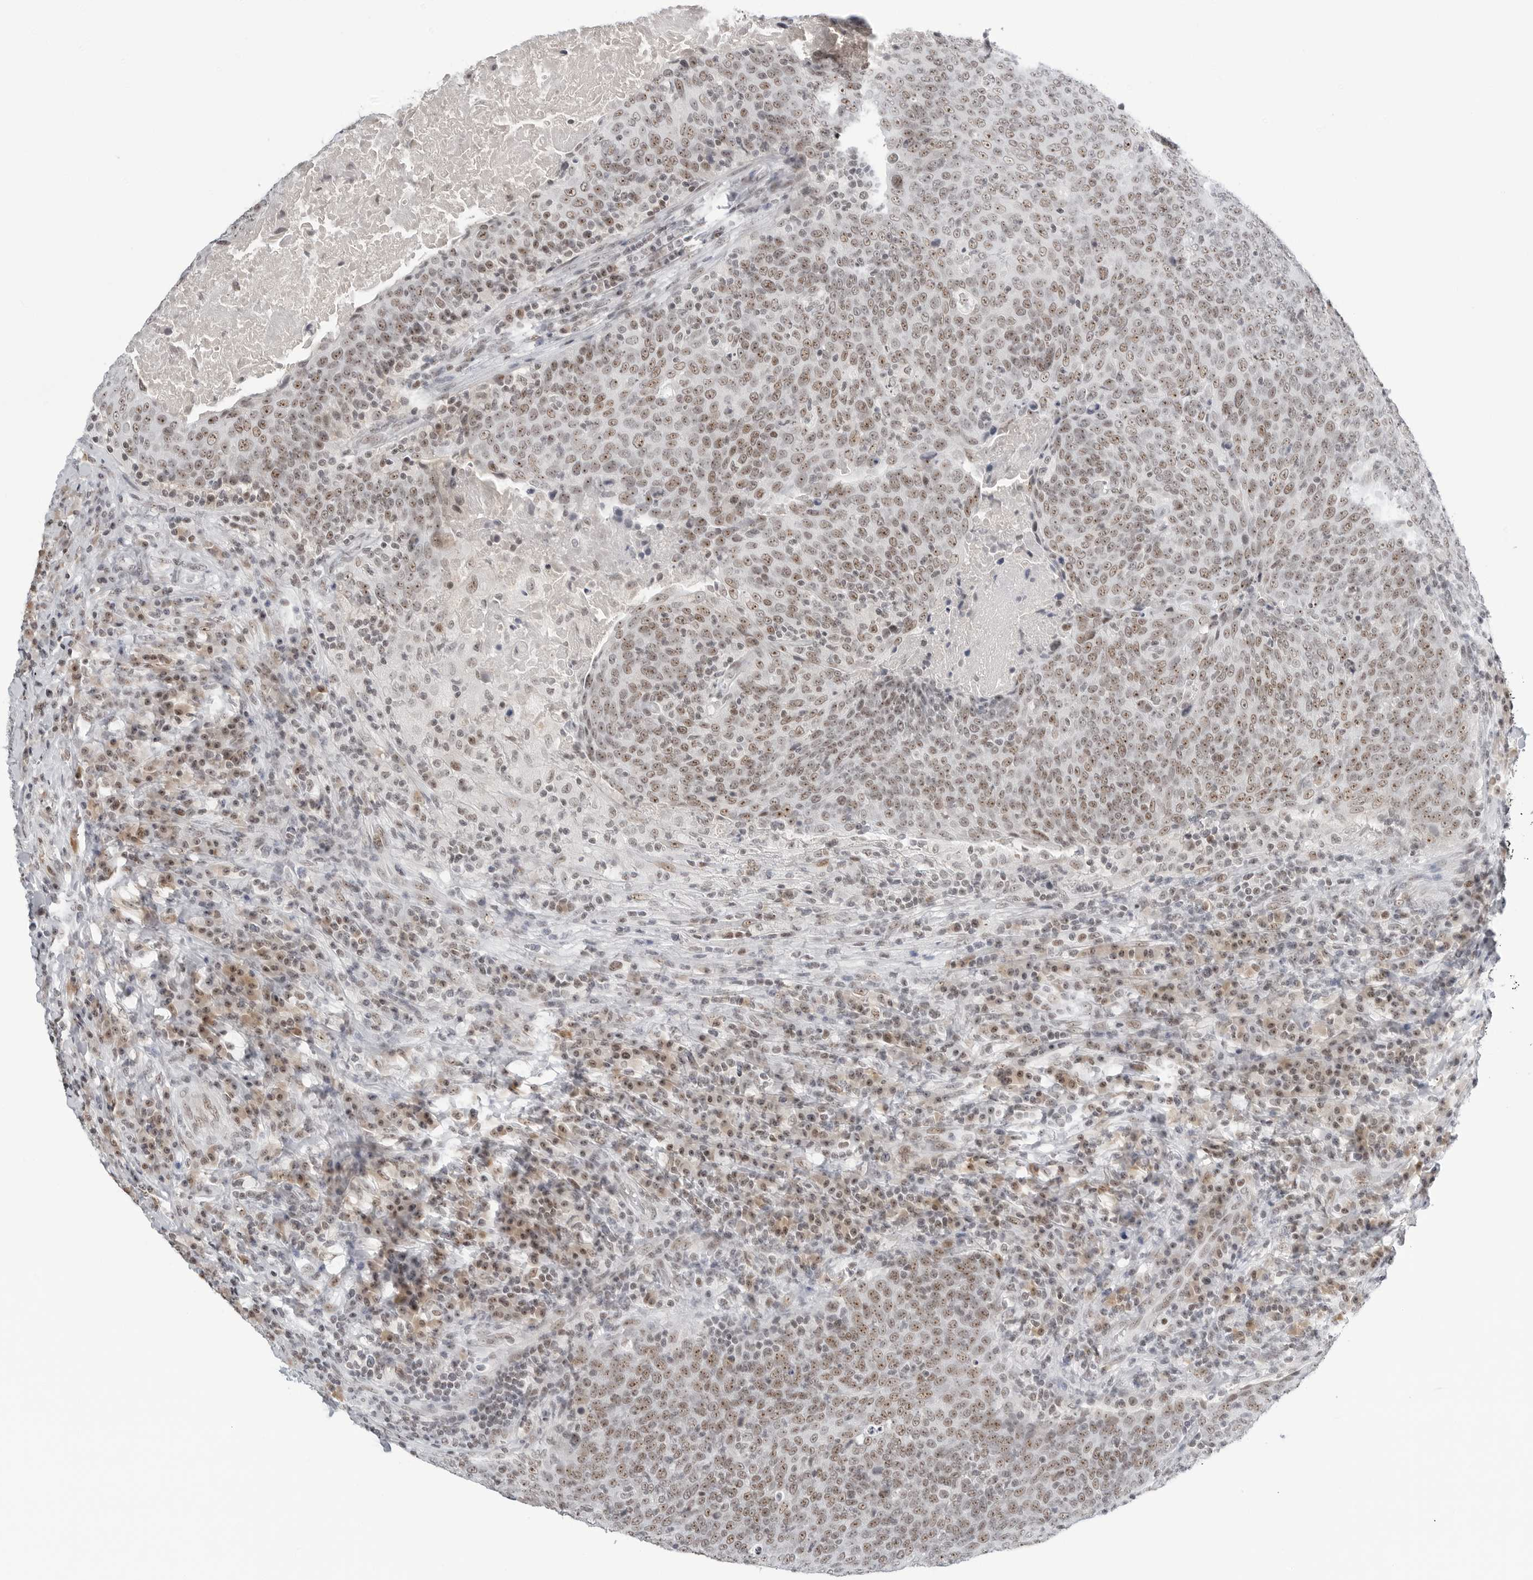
{"staining": {"intensity": "moderate", "quantity": ">75%", "location": "nuclear"}, "tissue": "head and neck cancer", "cell_type": "Tumor cells", "image_type": "cancer", "snomed": [{"axis": "morphology", "description": "Squamous cell carcinoma, NOS"}, {"axis": "morphology", "description": "Squamous cell carcinoma, metastatic, NOS"}, {"axis": "topography", "description": "Lymph node"}, {"axis": "topography", "description": "Head-Neck"}], "caption": "High-power microscopy captured an immunohistochemistry histopathology image of head and neck cancer, revealing moderate nuclear expression in approximately >75% of tumor cells. (DAB = brown stain, brightfield microscopy at high magnification).", "gene": "WRAP53", "patient": {"sex": "male", "age": 62}}